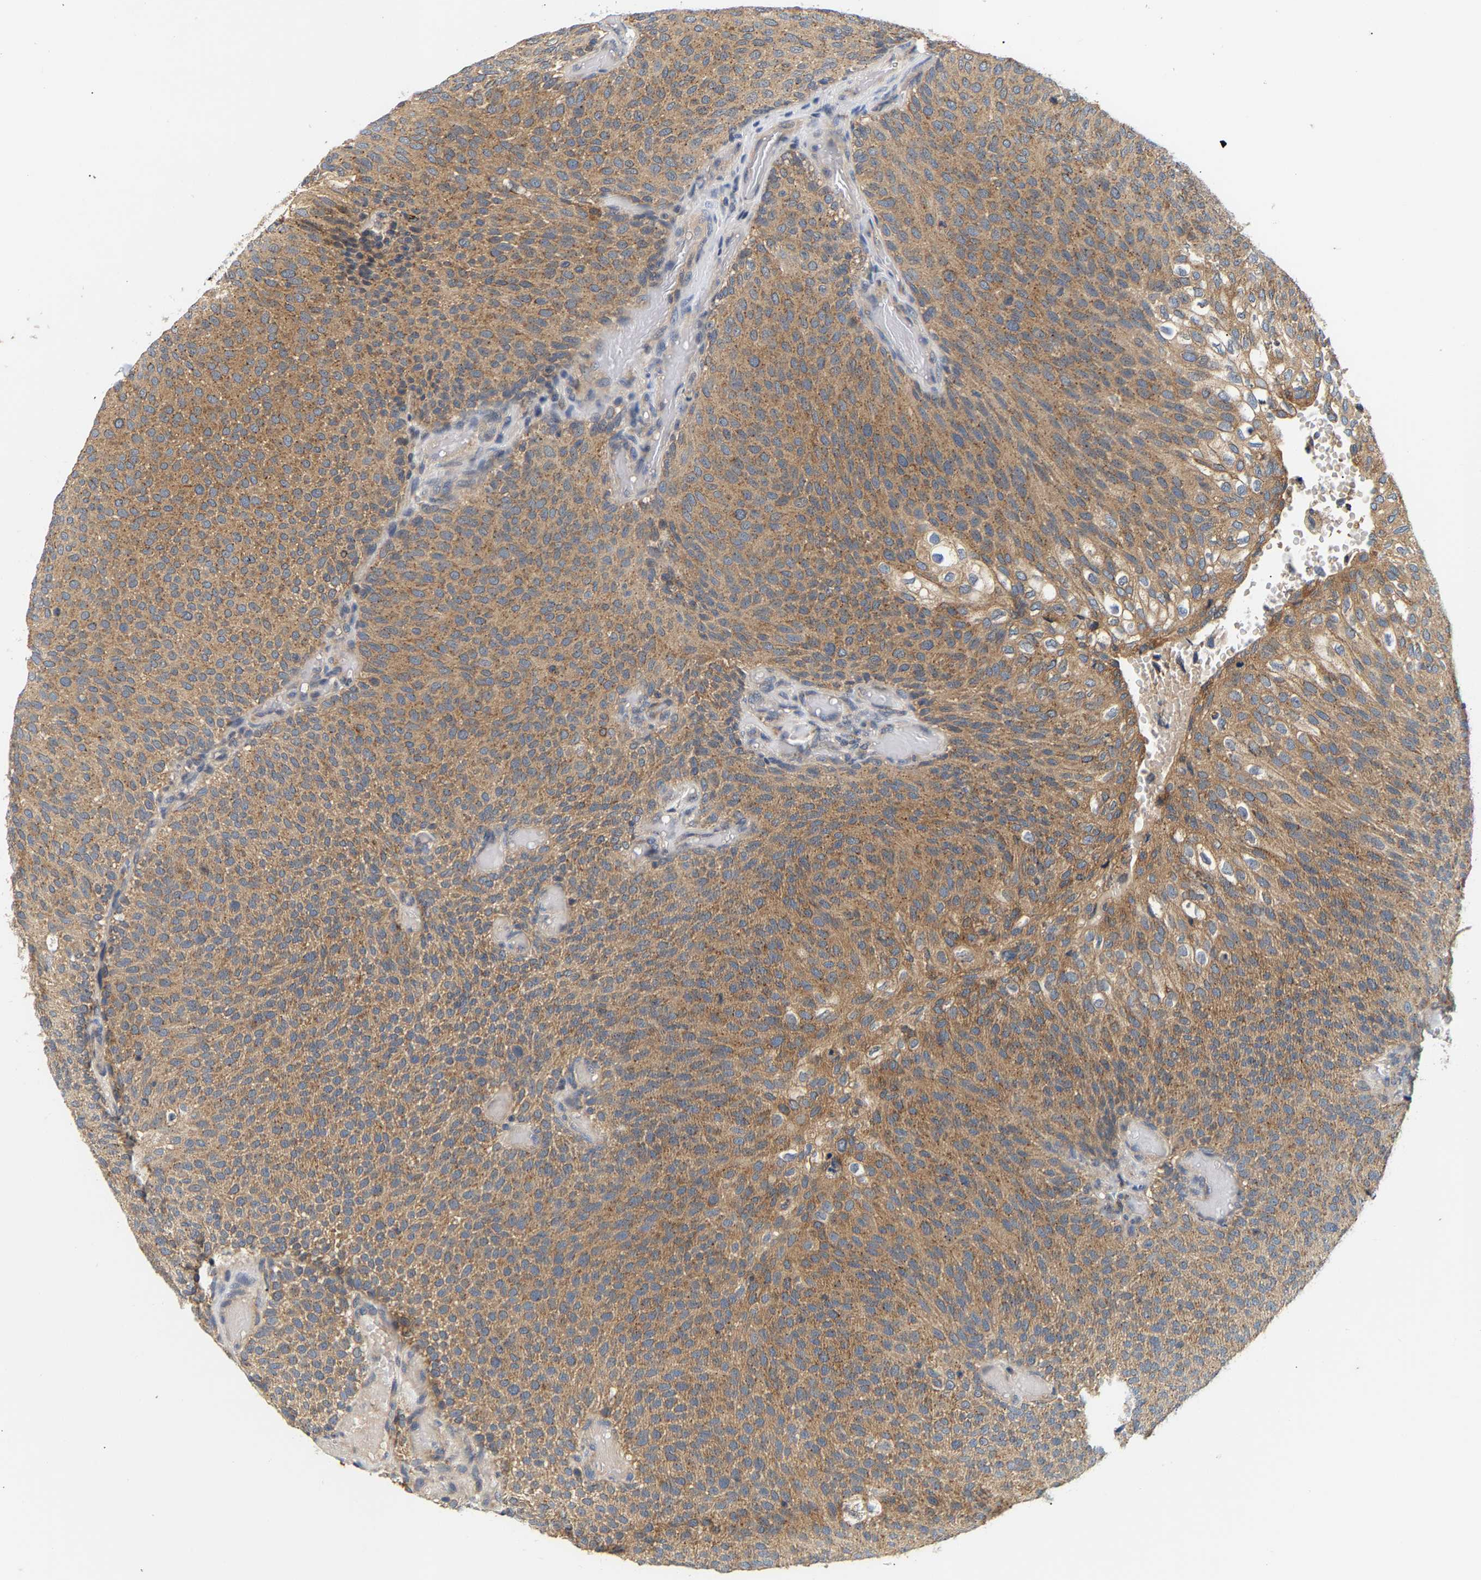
{"staining": {"intensity": "moderate", "quantity": ">75%", "location": "cytoplasmic/membranous"}, "tissue": "urothelial cancer", "cell_type": "Tumor cells", "image_type": "cancer", "snomed": [{"axis": "morphology", "description": "Urothelial carcinoma, Low grade"}, {"axis": "topography", "description": "Urinary bladder"}], "caption": "A brown stain labels moderate cytoplasmic/membranous staining of a protein in human low-grade urothelial carcinoma tumor cells.", "gene": "PPID", "patient": {"sex": "male", "age": 78}}